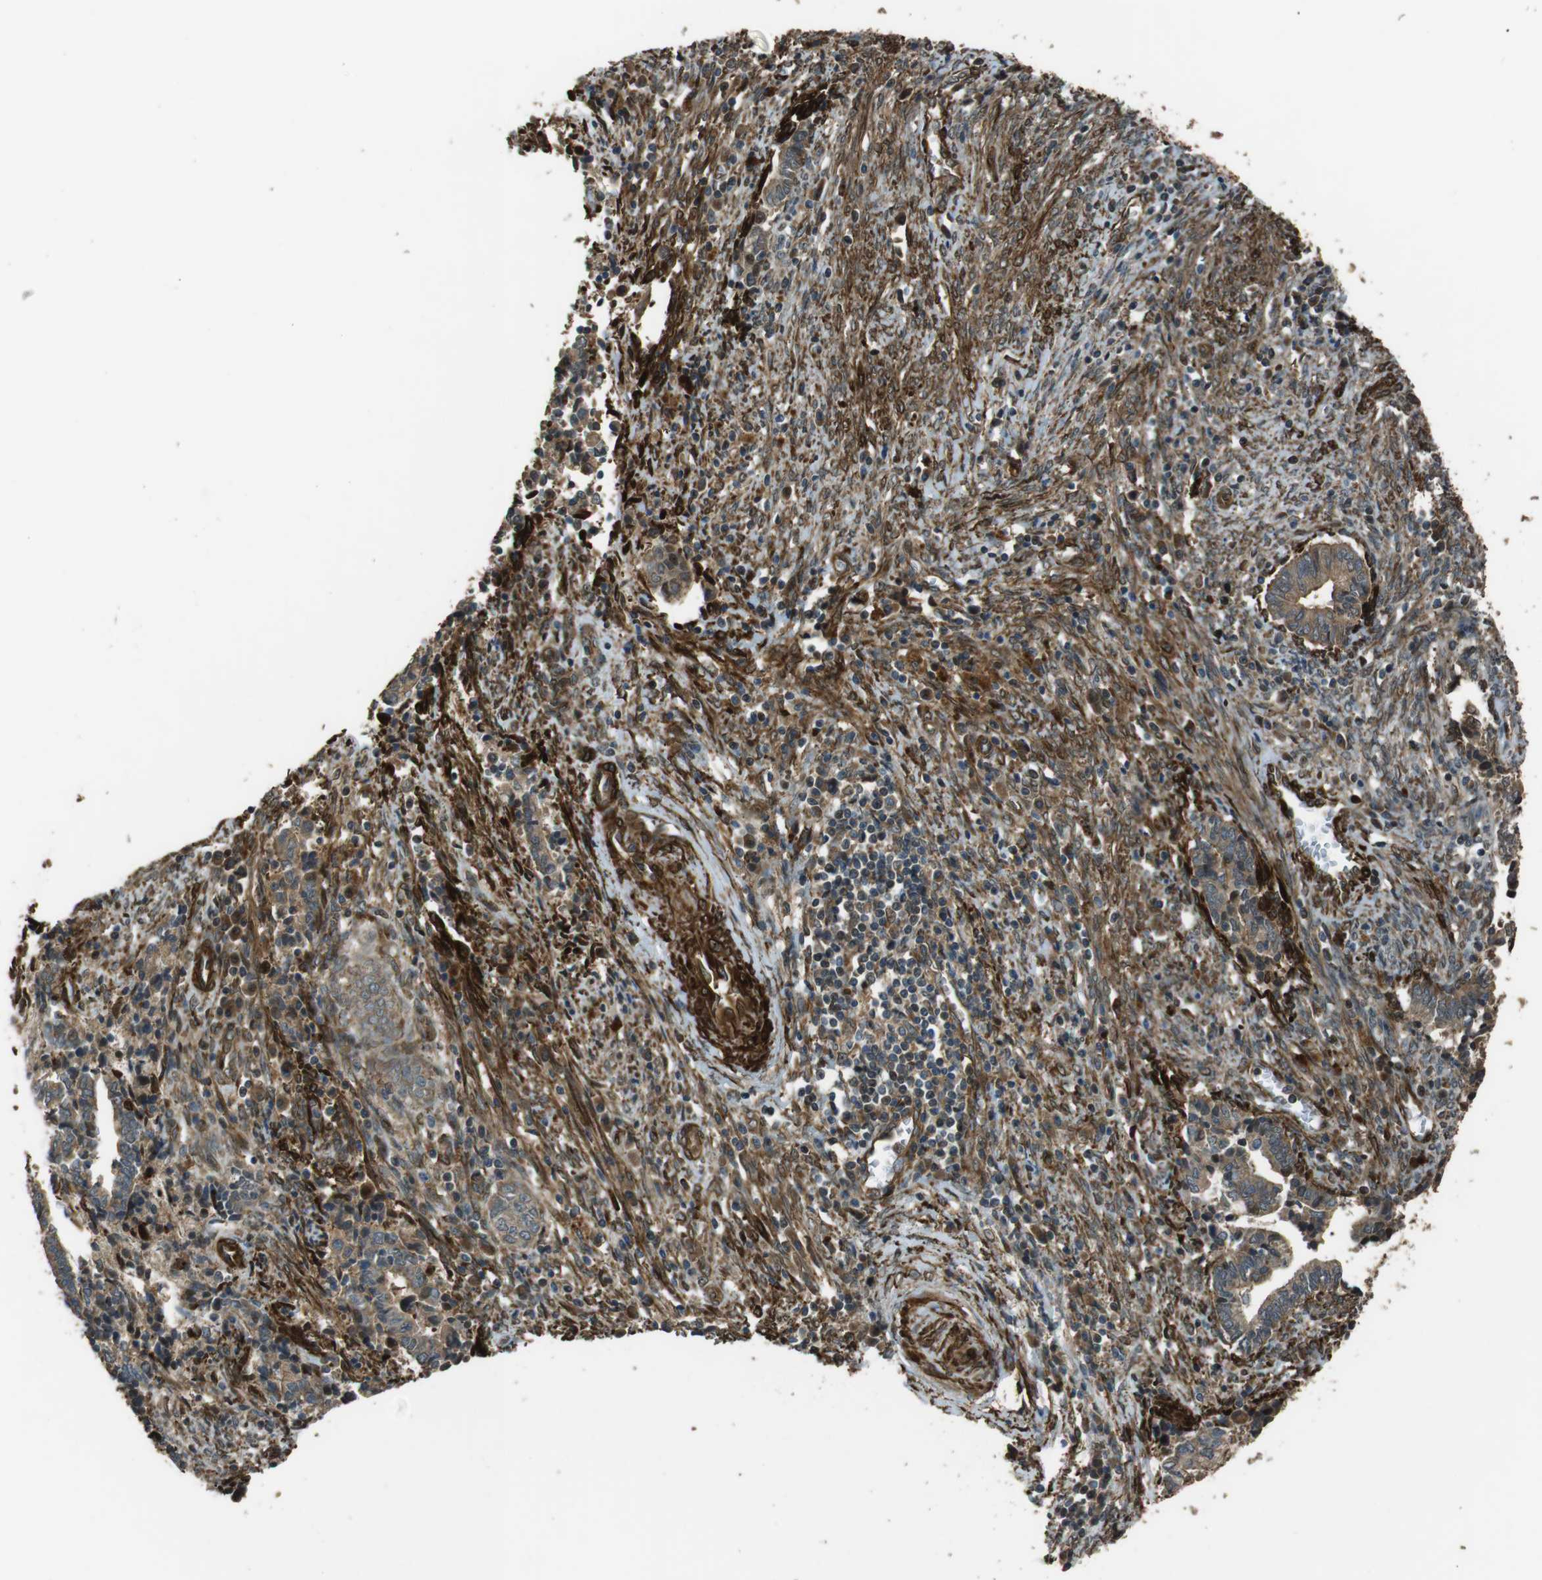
{"staining": {"intensity": "moderate", "quantity": ">75%", "location": "cytoplasmic/membranous"}, "tissue": "cervical cancer", "cell_type": "Tumor cells", "image_type": "cancer", "snomed": [{"axis": "morphology", "description": "Adenocarcinoma, NOS"}, {"axis": "topography", "description": "Cervix"}], "caption": "An immunohistochemistry (IHC) micrograph of neoplastic tissue is shown. Protein staining in brown labels moderate cytoplasmic/membranous positivity in cervical cancer (adenocarcinoma) within tumor cells.", "gene": "MSRB3", "patient": {"sex": "female", "age": 44}}